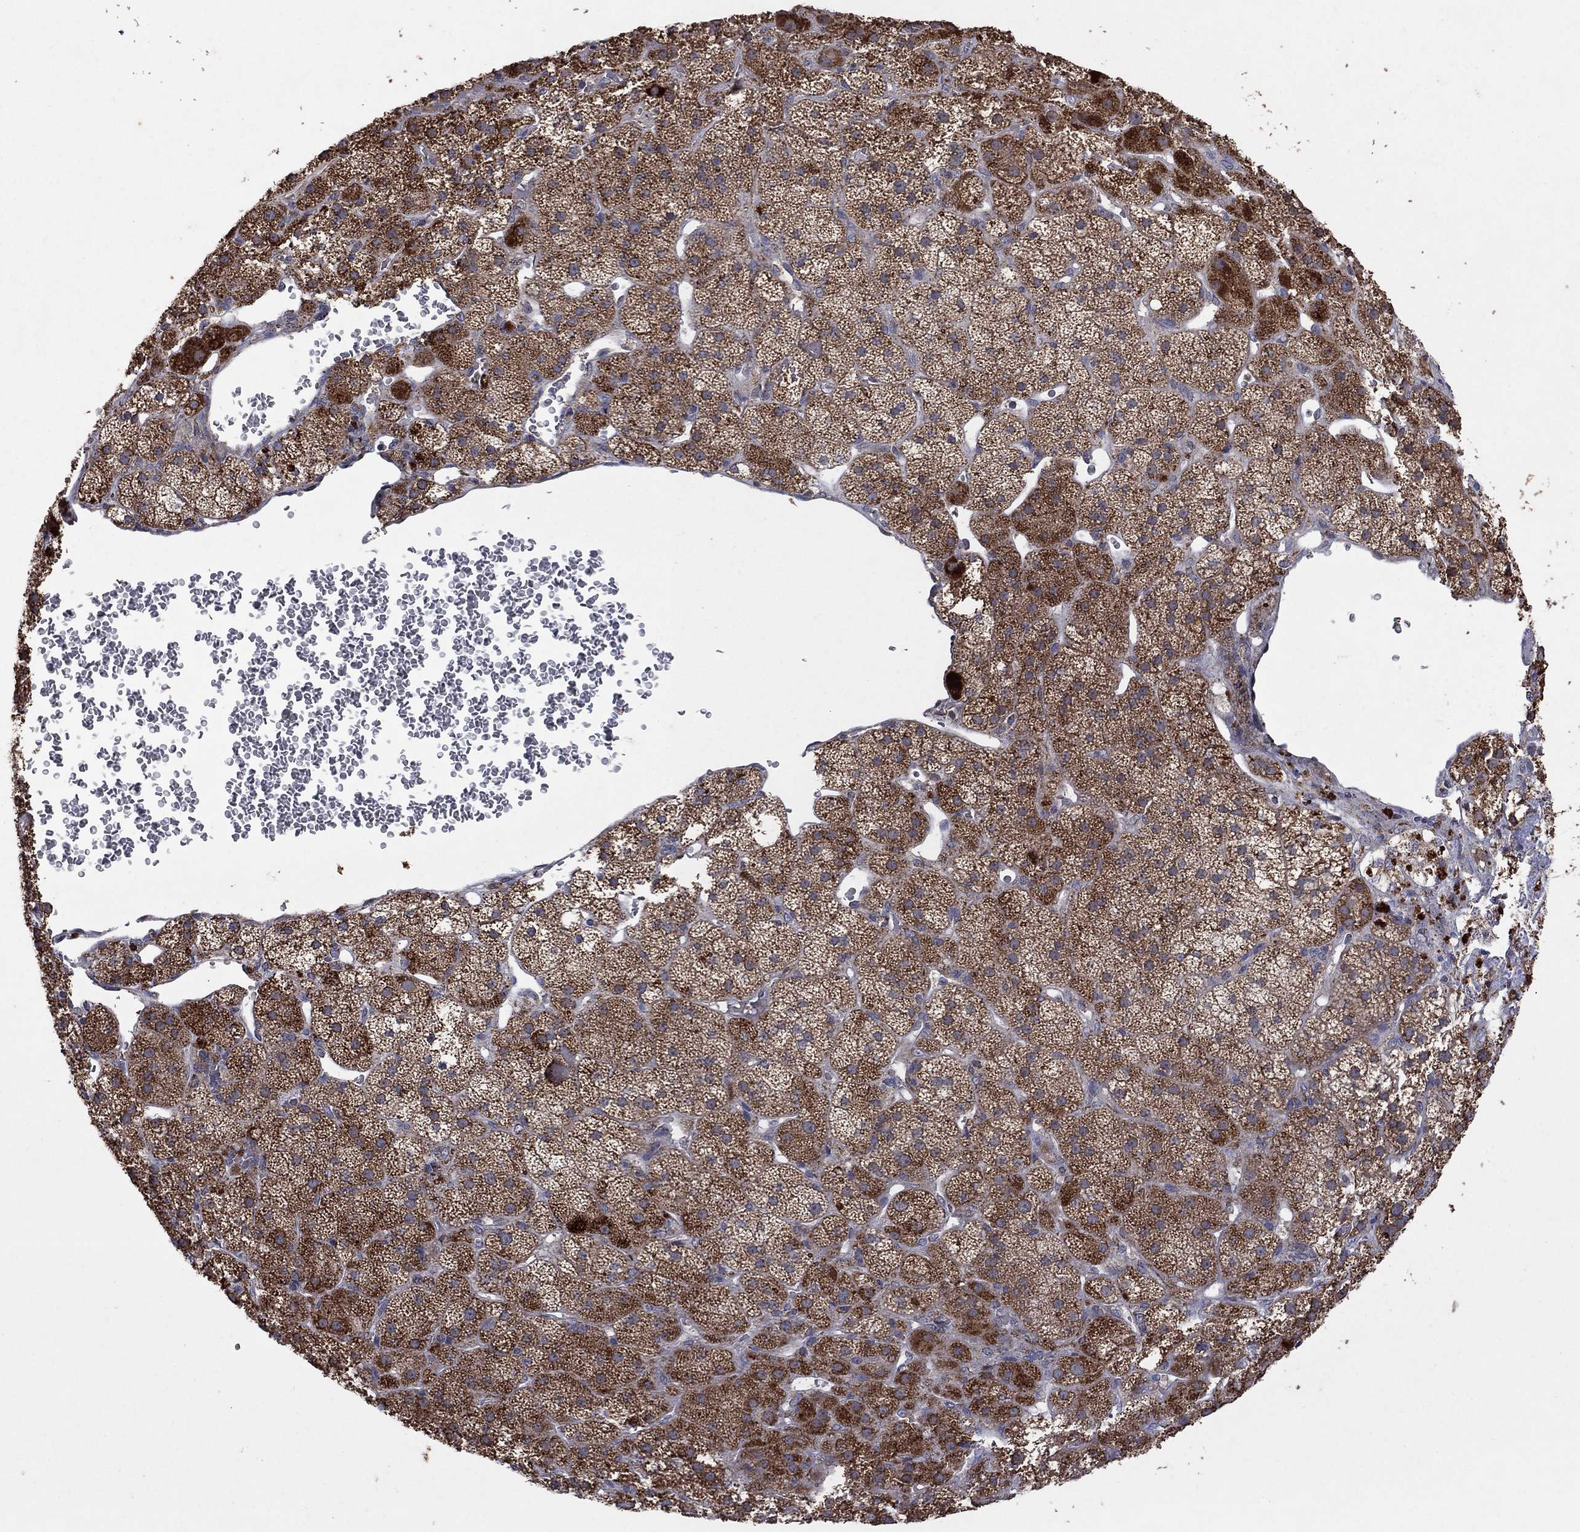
{"staining": {"intensity": "strong", "quantity": "25%-75%", "location": "cytoplasmic/membranous"}, "tissue": "adrenal gland", "cell_type": "Glandular cells", "image_type": "normal", "snomed": [{"axis": "morphology", "description": "Normal tissue, NOS"}, {"axis": "topography", "description": "Adrenal gland"}], "caption": "Human adrenal gland stained for a protein (brown) exhibits strong cytoplasmic/membranous positive staining in approximately 25%-75% of glandular cells.", "gene": "DPH1", "patient": {"sex": "male", "age": 57}}